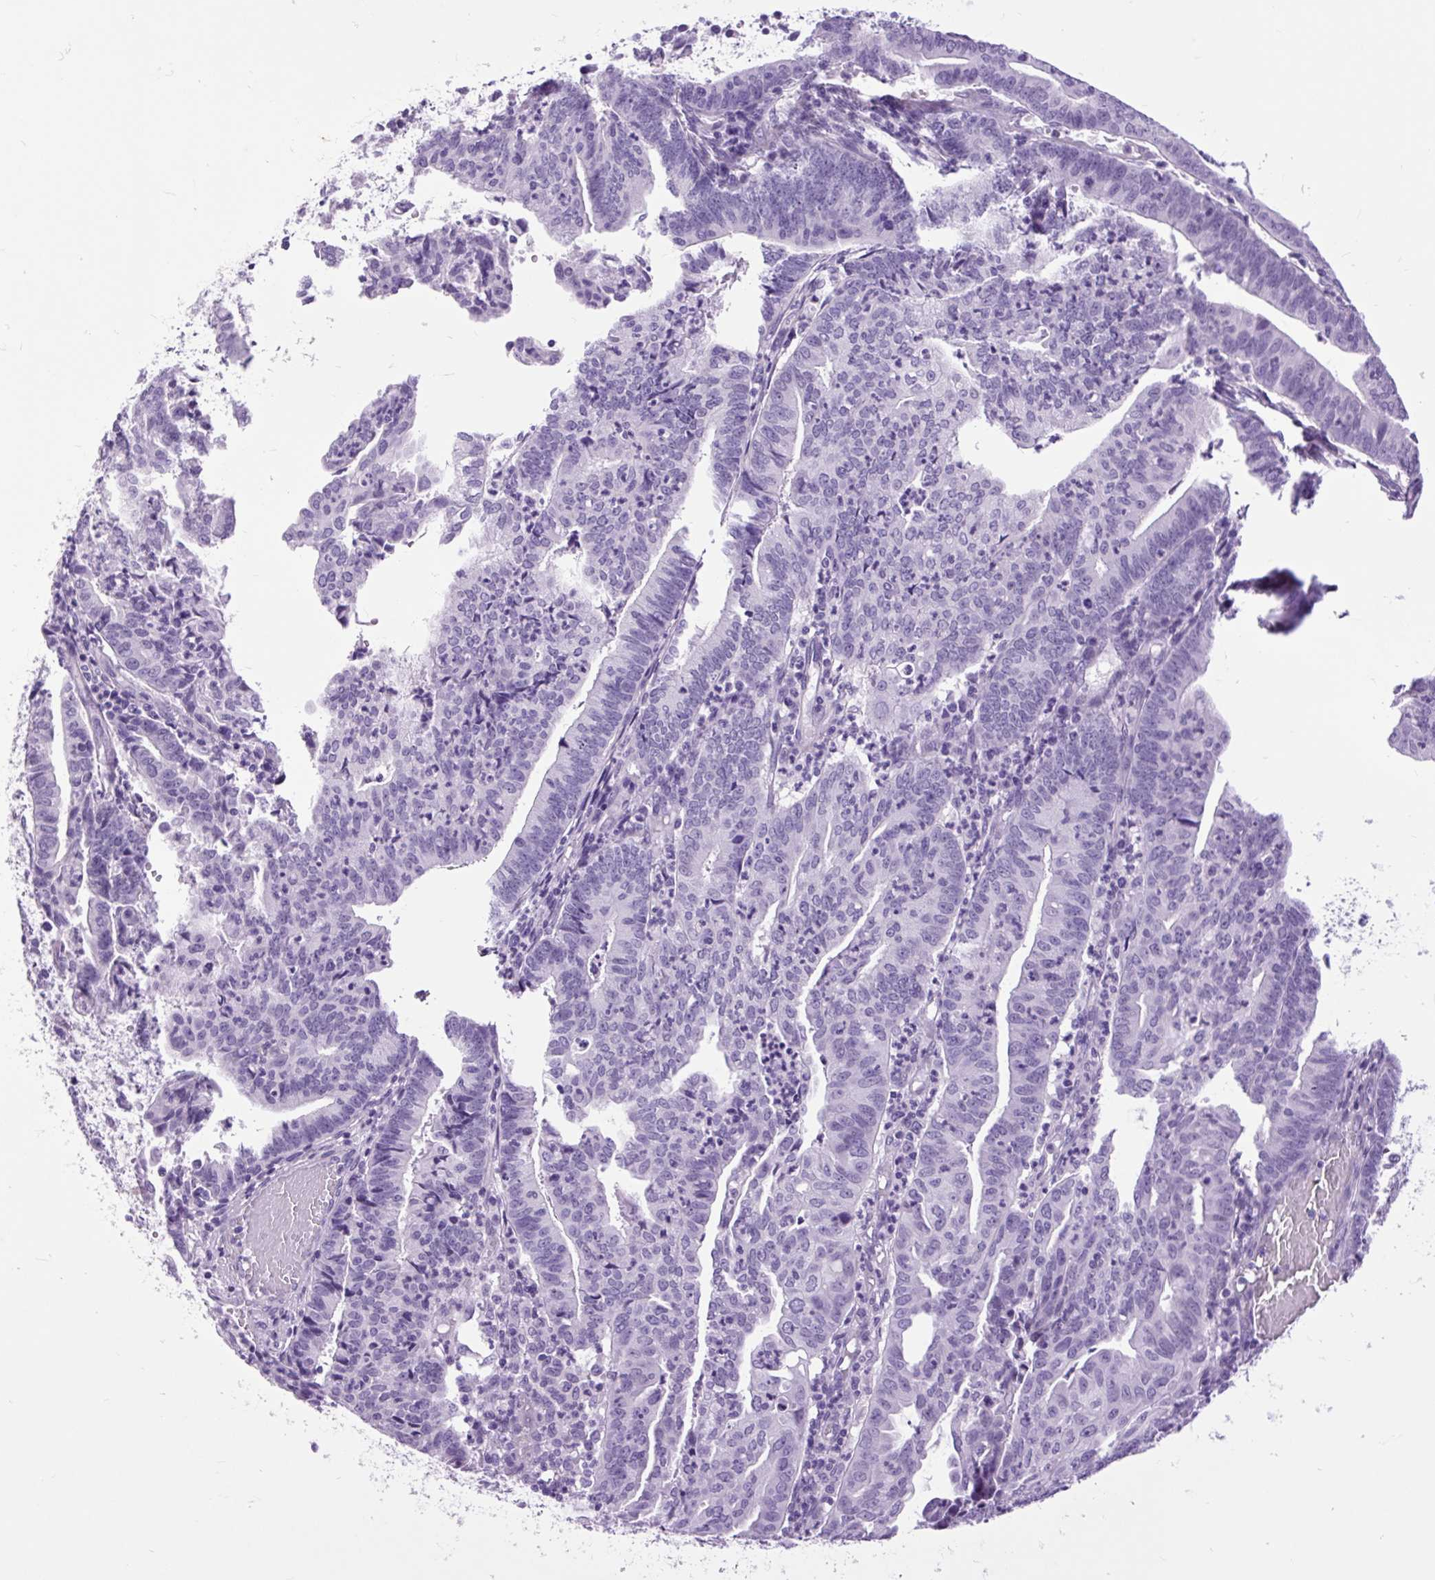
{"staining": {"intensity": "negative", "quantity": "none", "location": "none"}, "tissue": "endometrial cancer", "cell_type": "Tumor cells", "image_type": "cancer", "snomed": [{"axis": "morphology", "description": "Adenocarcinoma, NOS"}, {"axis": "topography", "description": "Endometrium"}], "caption": "Human endometrial adenocarcinoma stained for a protein using IHC demonstrates no staining in tumor cells.", "gene": "DPP6", "patient": {"sex": "female", "age": 60}}